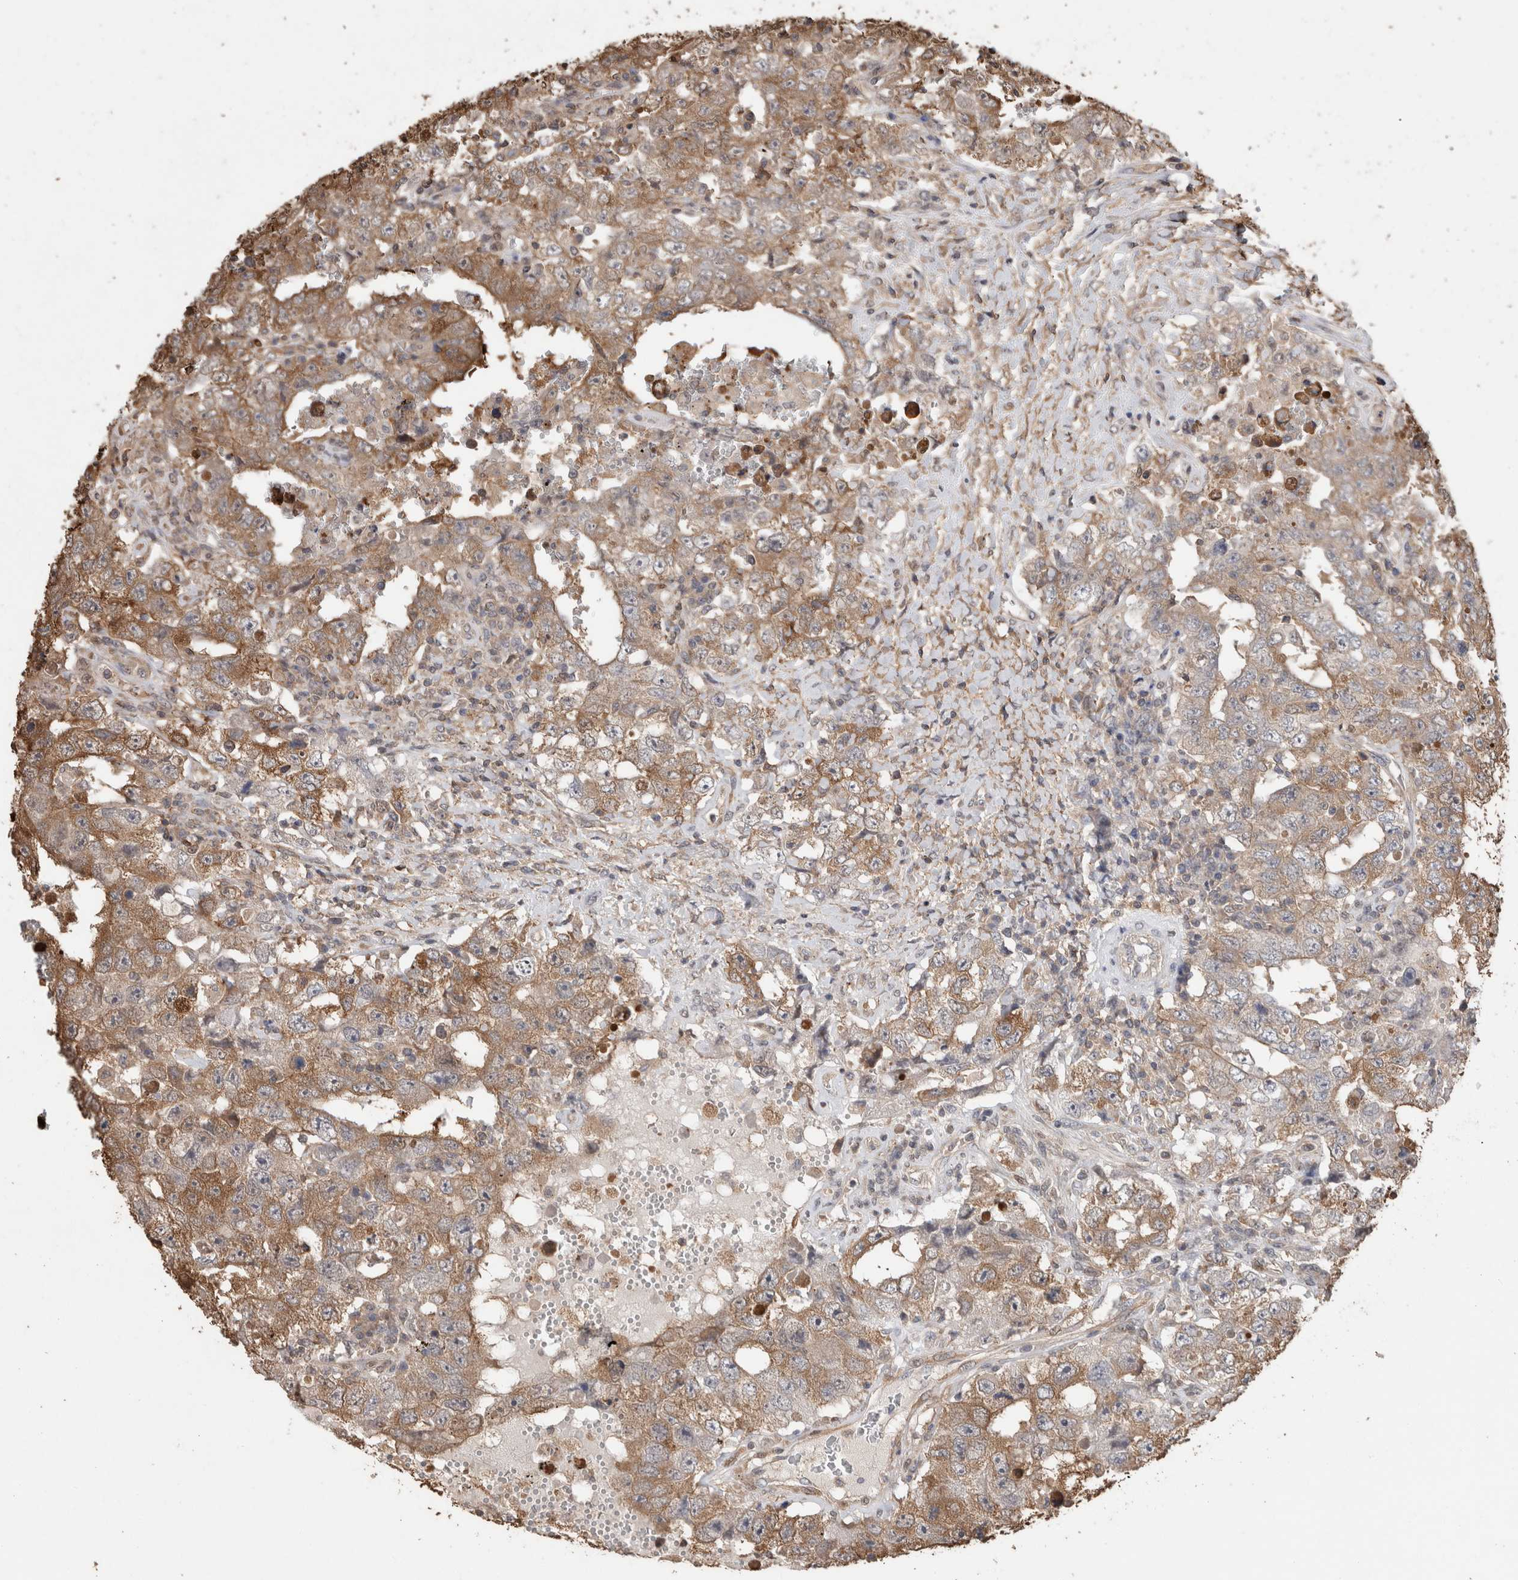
{"staining": {"intensity": "moderate", "quantity": "25%-75%", "location": "cytoplasmic/membranous"}, "tissue": "testis cancer", "cell_type": "Tumor cells", "image_type": "cancer", "snomed": [{"axis": "morphology", "description": "Carcinoma, Embryonal, NOS"}, {"axis": "topography", "description": "Testis"}], "caption": "A micrograph of human testis cancer (embryonal carcinoma) stained for a protein demonstrates moderate cytoplasmic/membranous brown staining in tumor cells.", "gene": "TRIM5", "patient": {"sex": "male", "age": 26}}